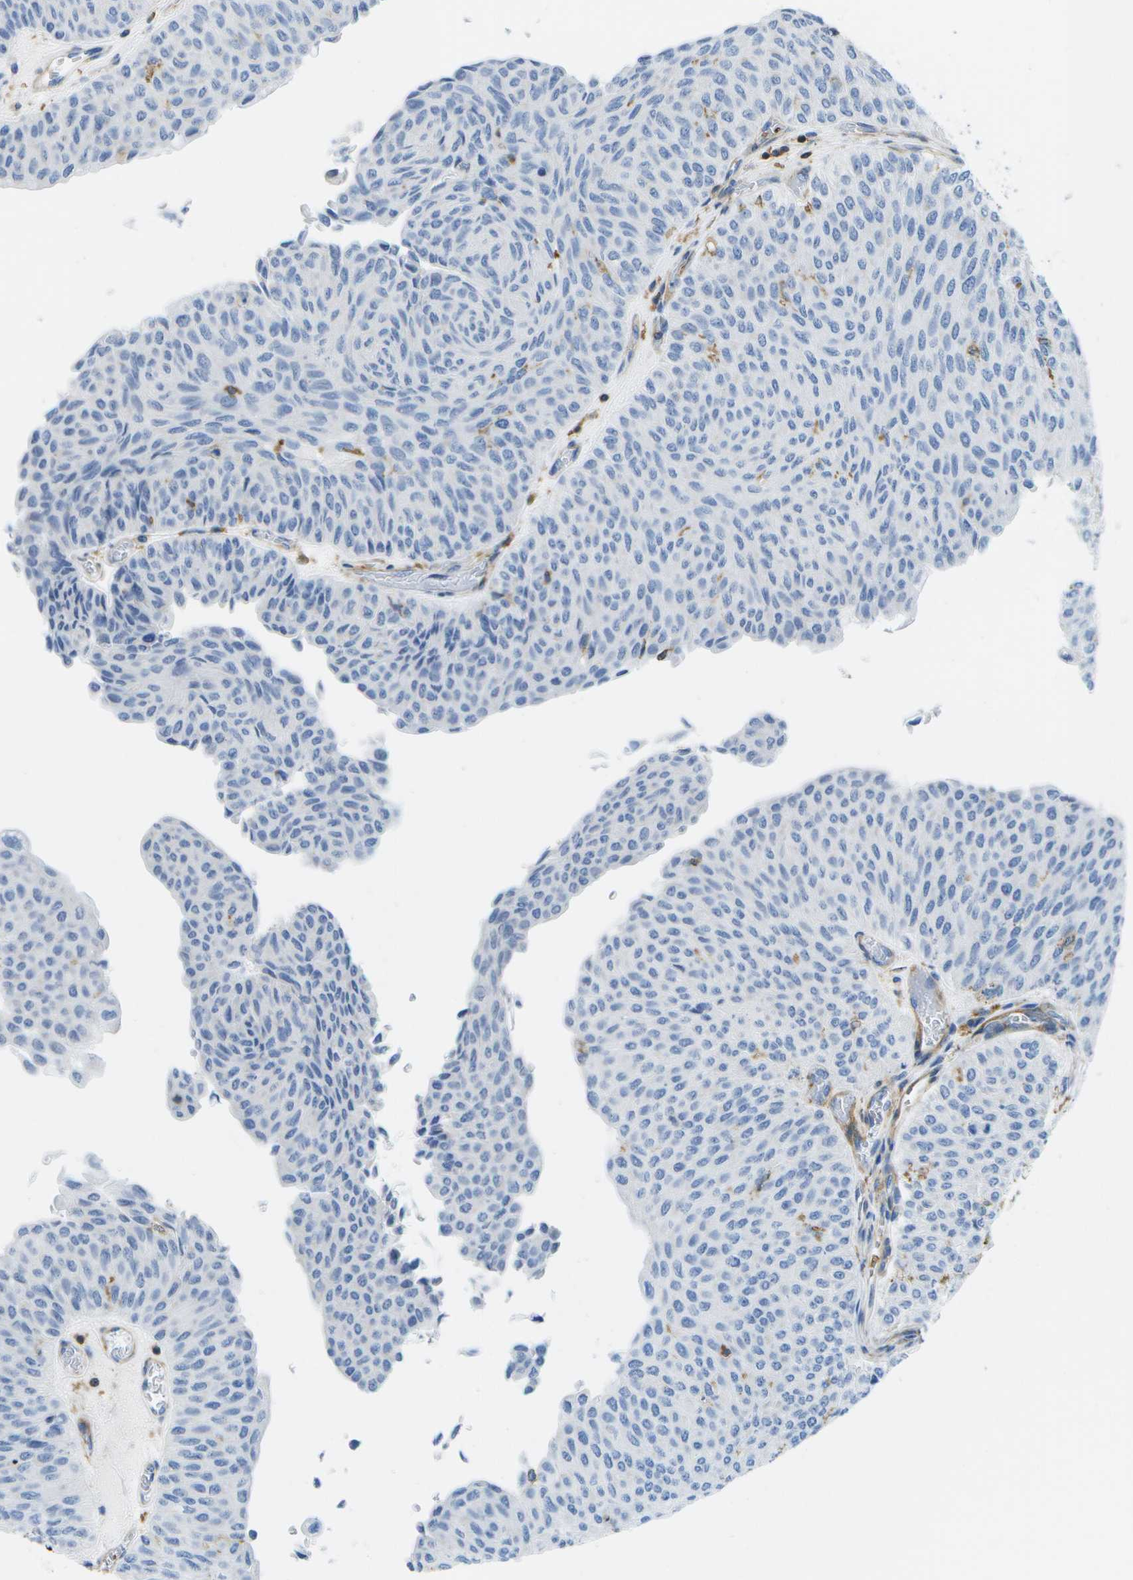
{"staining": {"intensity": "negative", "quantity": "none", "location": "none"}, "tissue": "urothelial cancer", "cell_type": "Tumor cells", "image_type": "cancer", "snomed": [{"axis": "morphology", "description": "Urothelial carcinoma, Low grade"}, {"axis": "topography", "description": "Urinary bladder"}], "caption": "Tumor cells are negative for protein expression in human urothelial carcinoma (low-grade). (DAB (3,3'-diaminobenzidine) IHC, high magnification).", "gene": "RCSD1", "patient": {"sex": "male", "age": 78}}